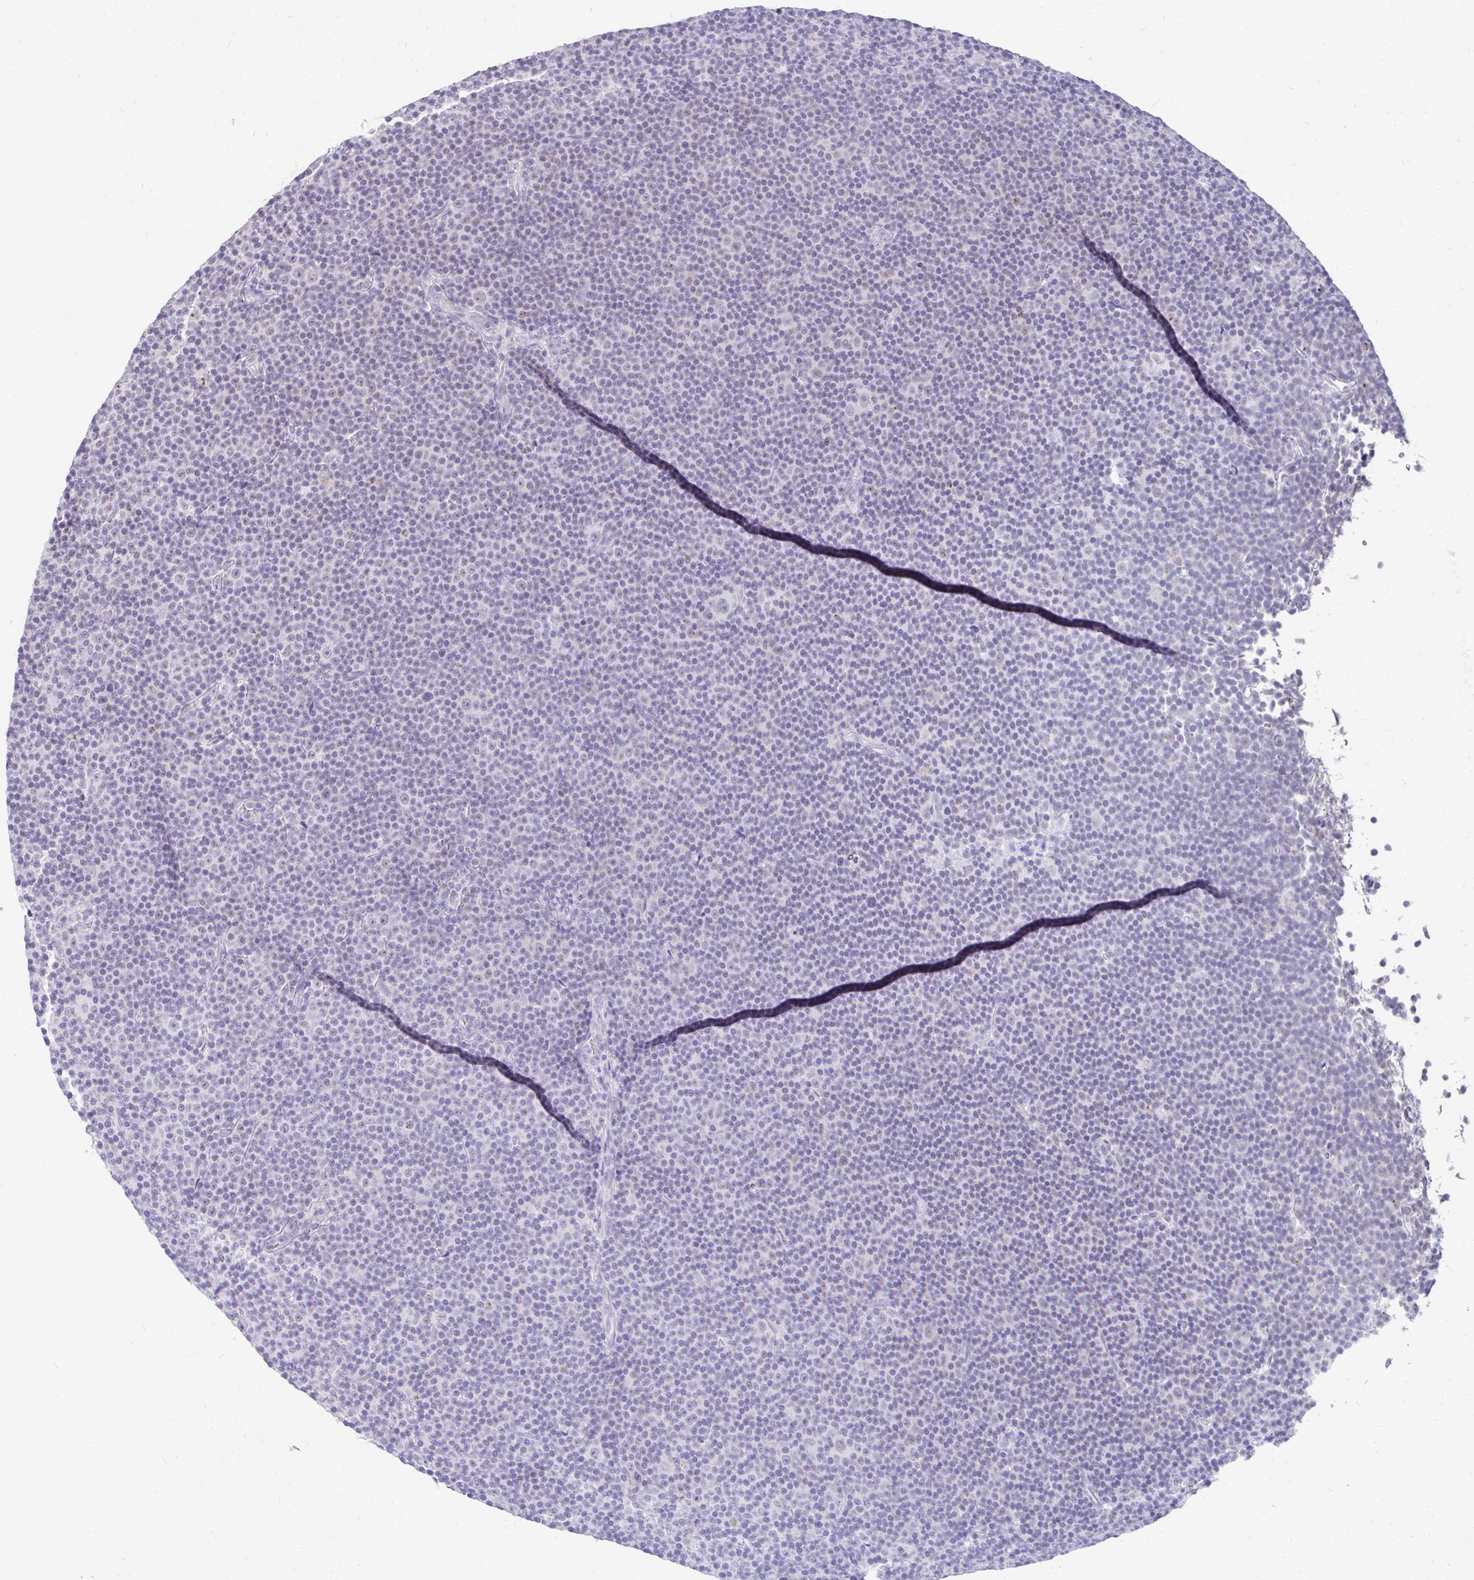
{"staining": {"intensity": "negative", "quantity": "none", "location": "none"}, "tissue": "lymphoma", "cell_type": "Tumor cells", "image_type": "cancer", "snomed": [{"axis": "morphology", "description": "Malignant lymphoma, non-Hodgkin's type, Low grade"}, {"axis": "topography", "description": "Lymph node"}], "caption": "A high-resolution photomicrograph shows IHC staining of low-grade malignant lymphoma, non-Hodgkin's type, which reveals no significant positivity in tumor cells. (Stains: DAB IHC with hematoxylin counter stain, Microscopy: brightfield microscopy at high magnification).", "gene": "DCAF17", "patient": {"sex": "female", "age": 67}}